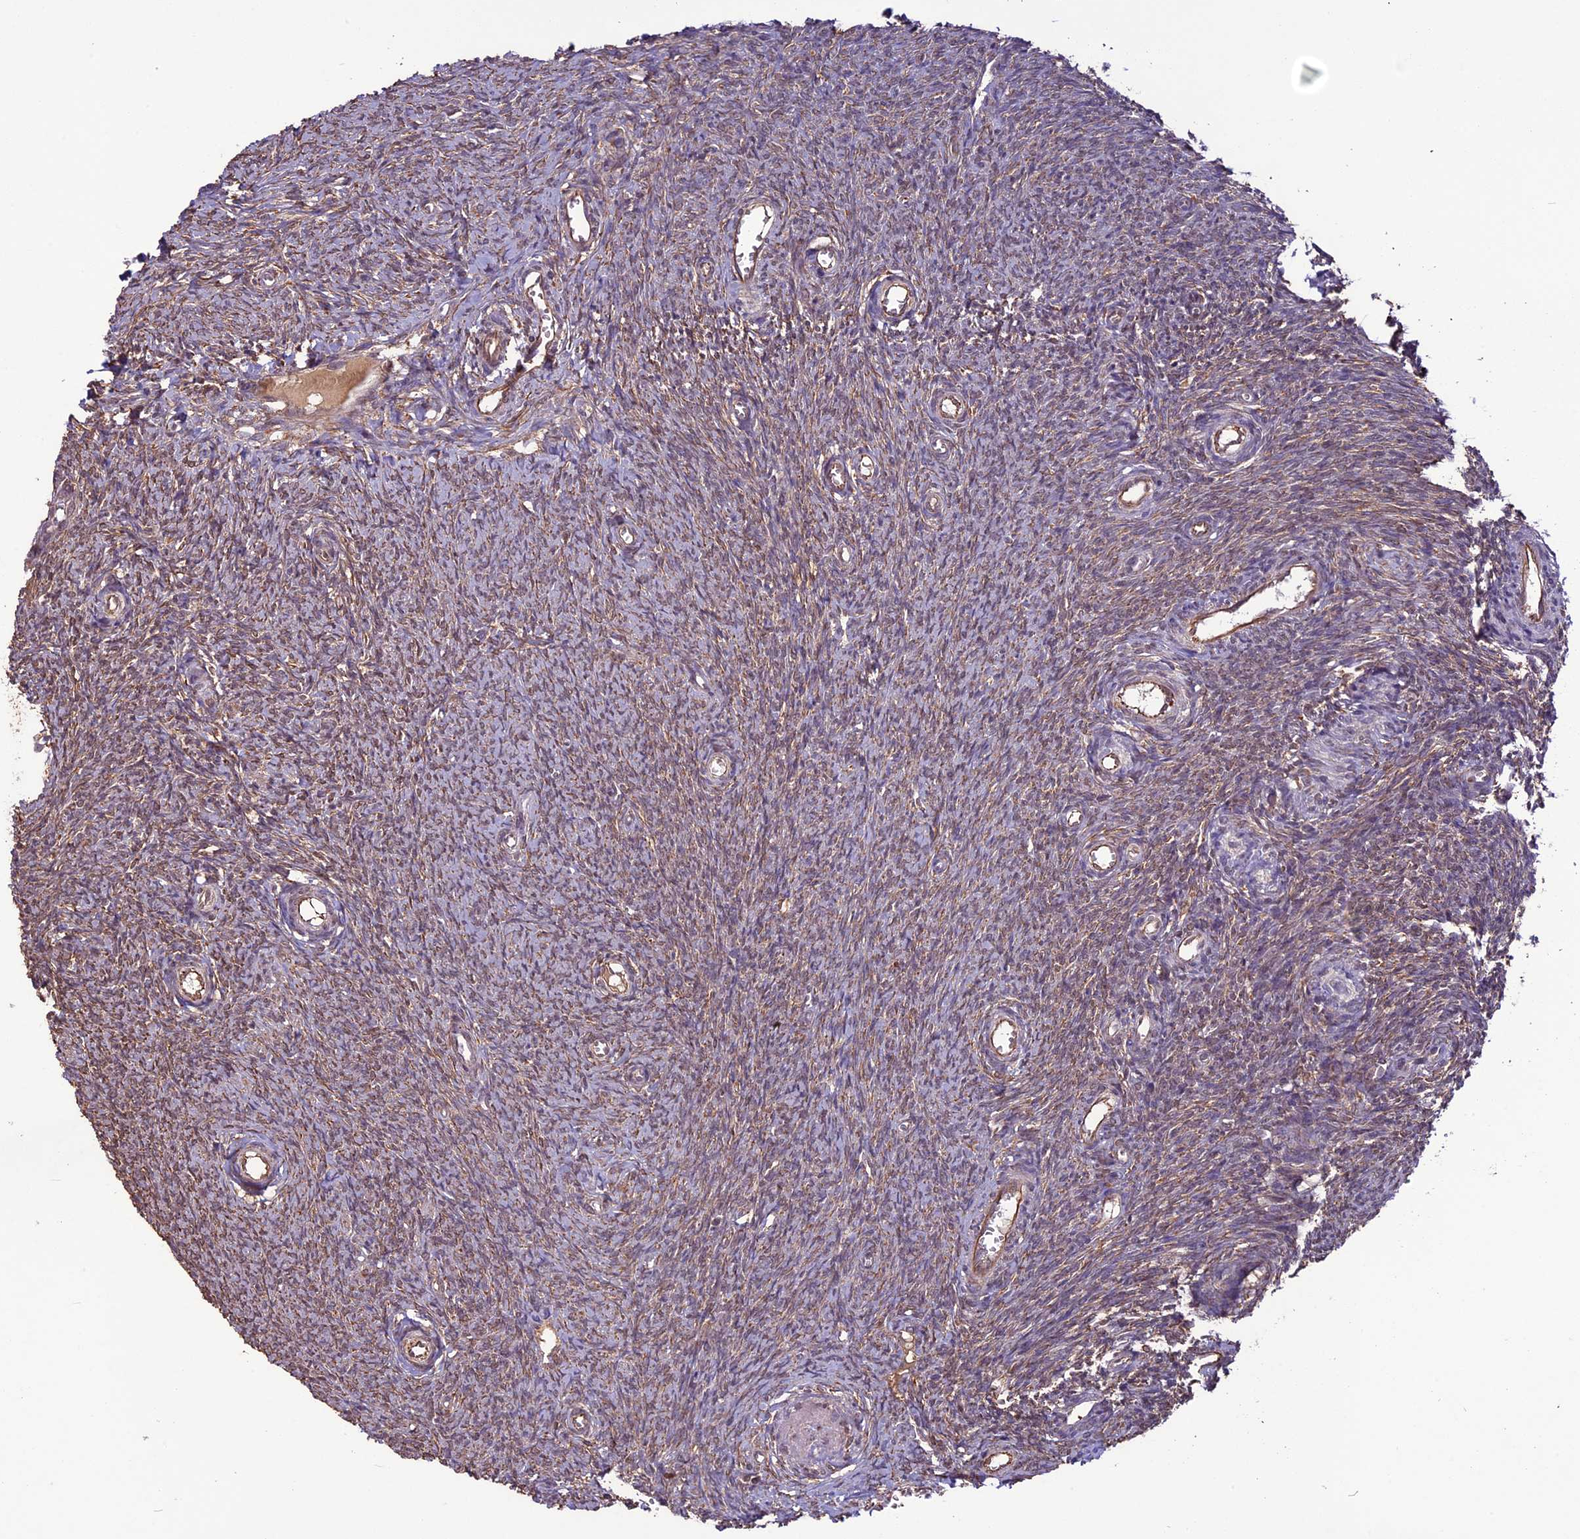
{"staining": {"intensity": "weak", "quantity": "25%-75%", "location": "cytoplasmic/membranous"}, "tissue": "ovary", "cell_type": "Ovarian stroma cells", "image_type": "normal", "snomed": [{"axis": "morphology", "description": "Normal tissue, NOS"}, {"axis": "topography", "description": "Ovary"}], "caption": "Human ovary stained with a protein marker exhibits weak staining in ovarian stroma cells.", "gene": "C3orf70", "patient": {"sex": "female", "age": 44}}